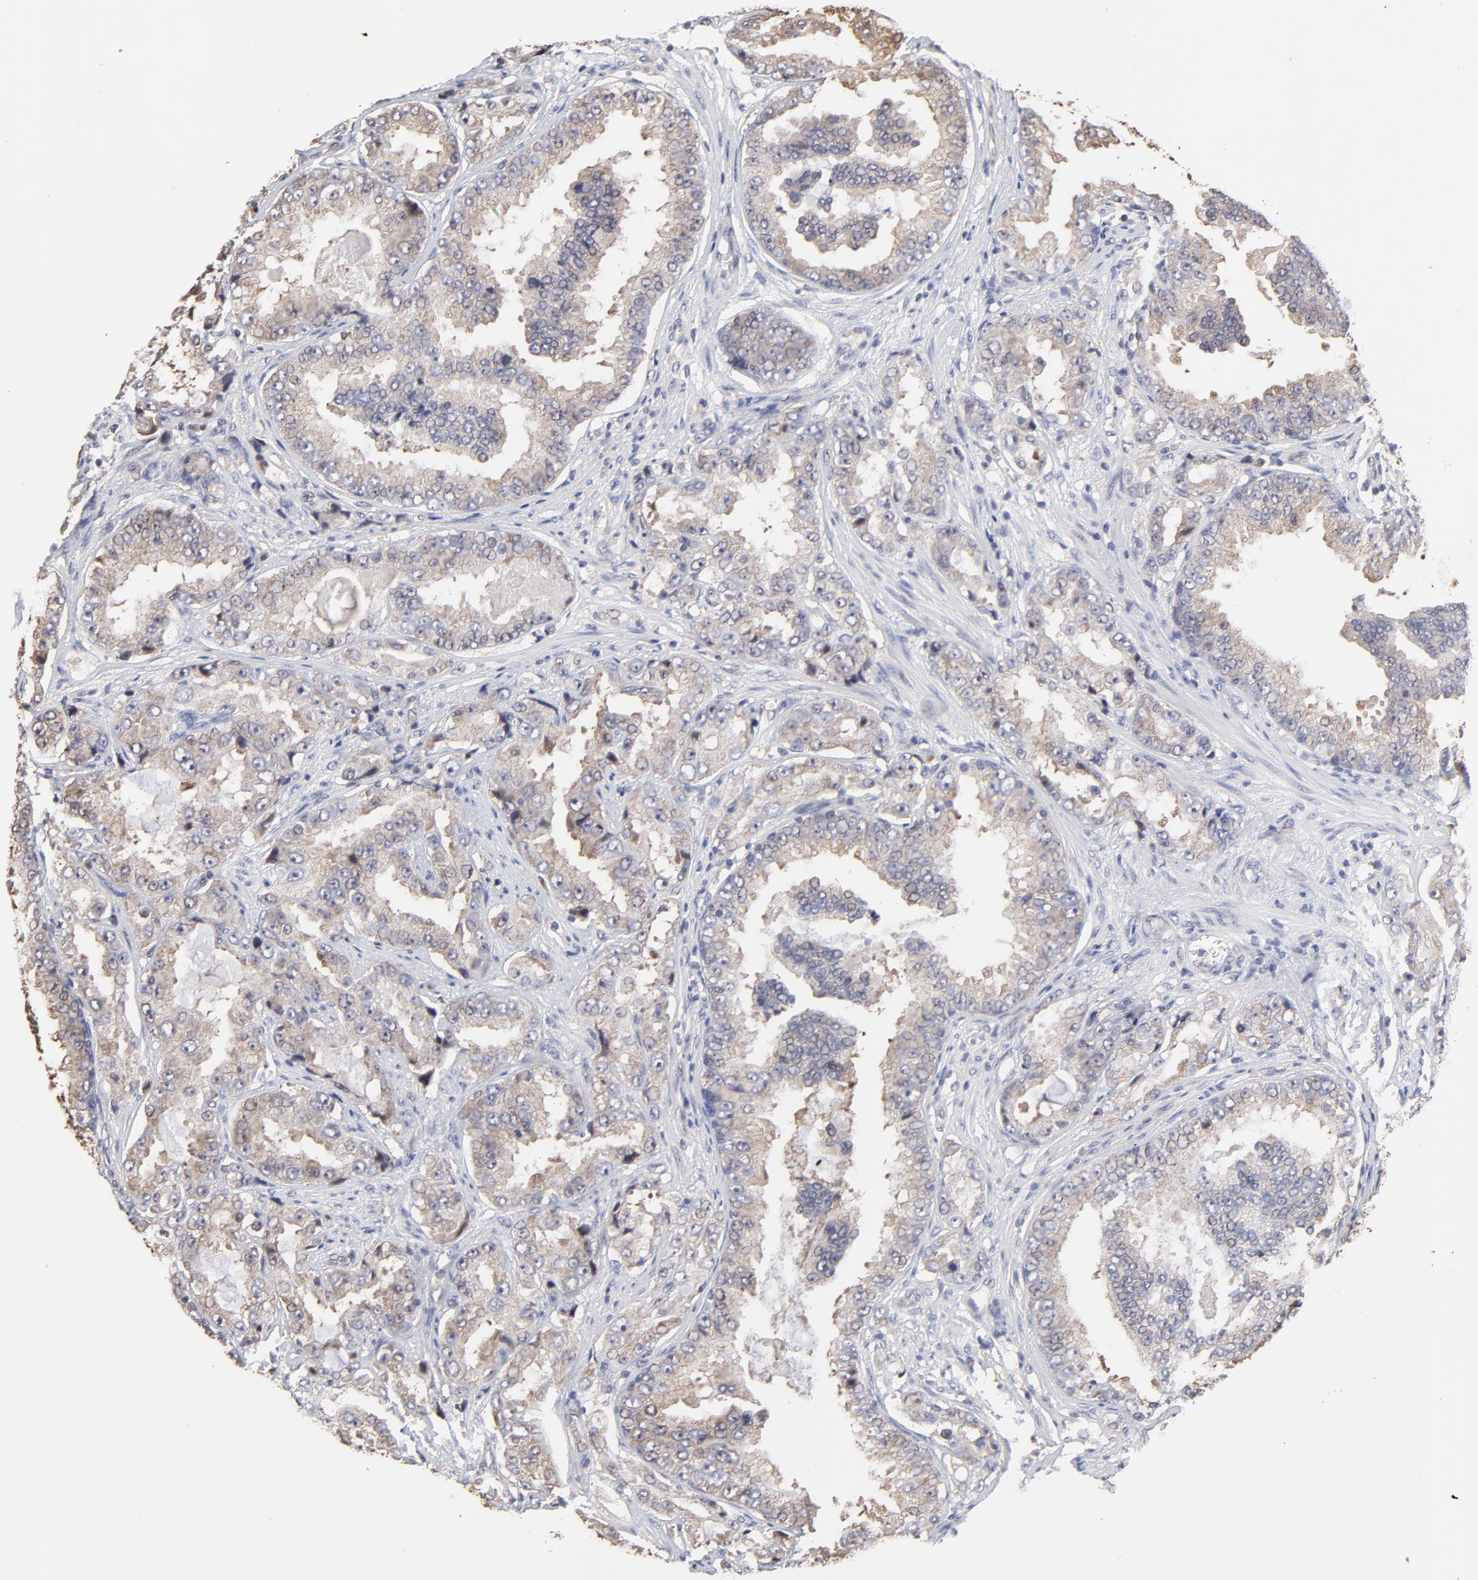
{"staining": {"intensity": "weak", "quantity": ">75%", "location": "cytoplasmic/membranous"}, "tissue": "prostate cancer", "cell_type": "Tumor cells", "image_type": "cancer", "snomed": [{"axis": "morphology", "description": "Adenocarcinoma, High grade"}, {"axis": "topography", "description": "Prostate"}], "caption": "About >75% of tumor cells in prostate cancer (adenocarcinoma (high-grade)) reveal weak cytoplasmic/membranous protein positivity as visualized by brown immunohistochemical staining.", "gene": "CCT2", "patient": {"sex": "male", "age": 73}}